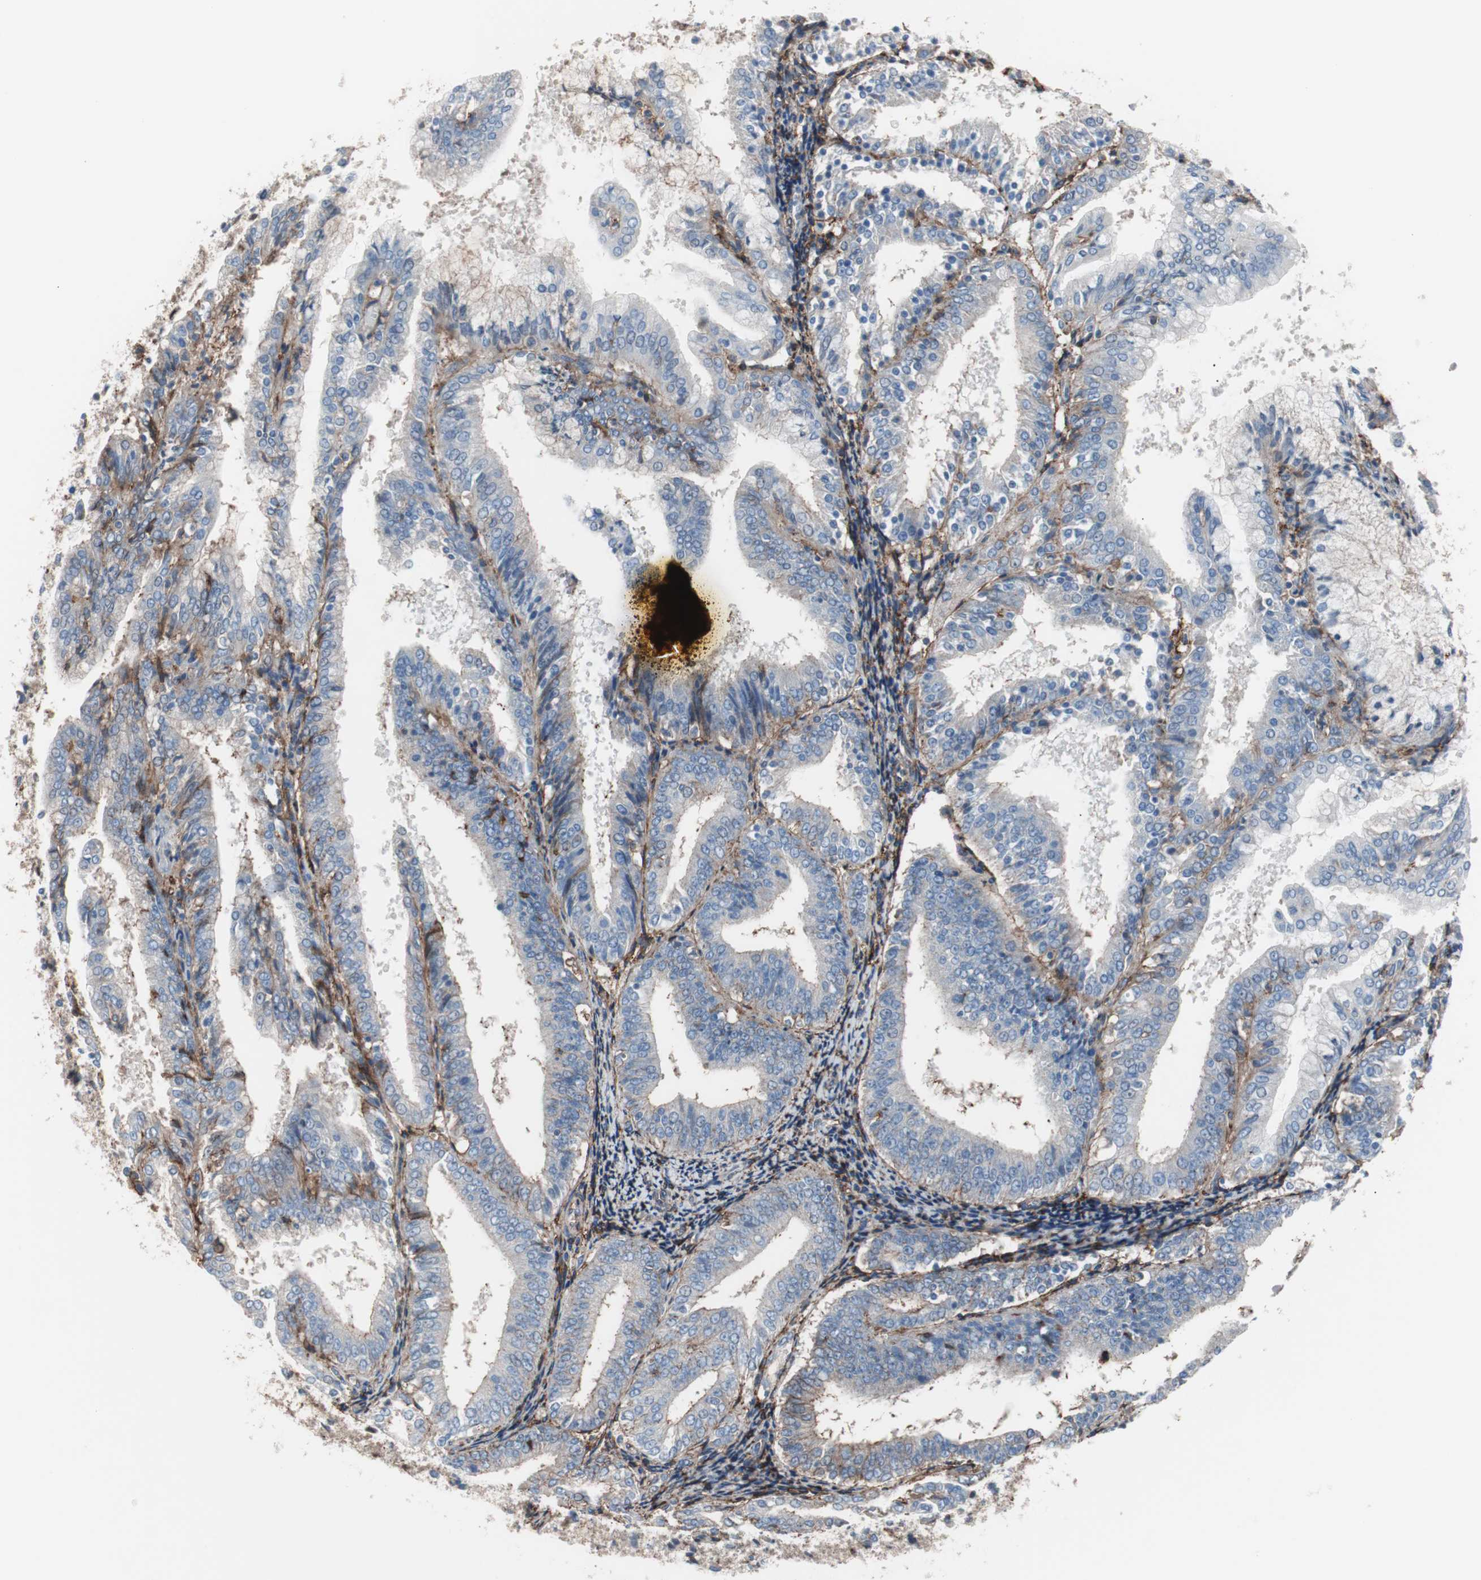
{"staining": {"intensity": "weak", "quantity": "25%-75%", "location": "cytoplasmic/membranous"}, "tissue": "endometrial cancer", "cell_type": "Tumor cells", "image_type": "cancer", "snomed": [{"axis": "morphology", "description": "Adenocarcinoma, NOS"}, {"axis": "topography", "description": "Endometrium"}], "caption": "Brown immunohistochemical staining in human endometrial adenocarcinoma demonstrates weak cytoplasmic/membranous staining in approximately 25%-75% of tumor cells.", "gene": "CD81", "patient": {"sex": "female", "age": 63}}